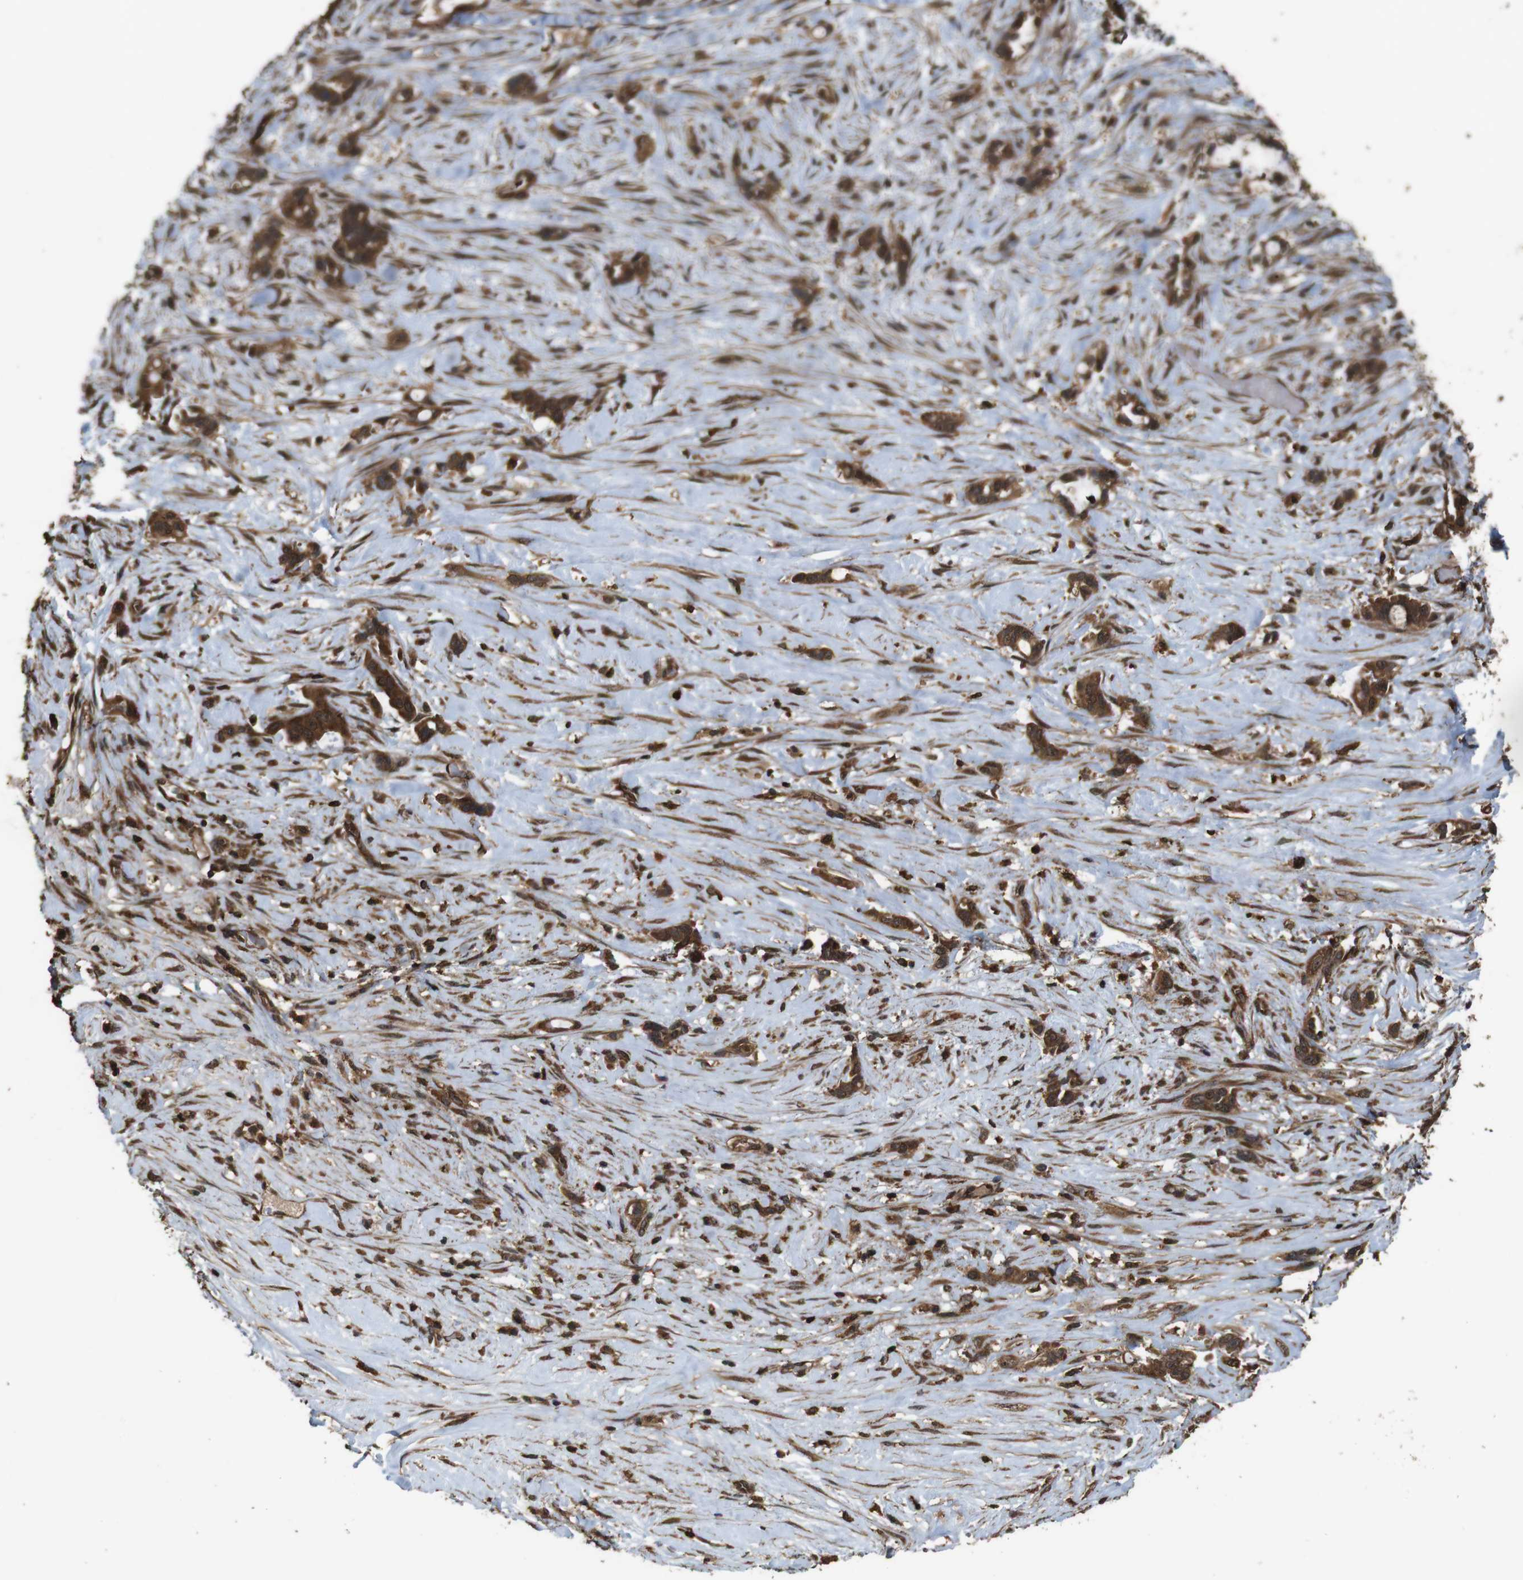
{"staining": {"intensity": "strong", "quantity": ">75%", "location": "cytoplasmic/membranous"}, "tissue": "liver cancer", "cell_type": "Tumor cells", "image_type": "cancer", "snomed": [{"axis": "morphology", "description": "Cholangiocarcinoma"}, {"axis": "topography", "description": "Liver"}], "caption": "Liver cholangiocarcinoma stained with a brown dye shows strong cytoplasmic/membranous positive expression in approximately >75% of tumor cells.", "gene": "BAG4", "patient": {"sex": "female", "age": 65}}